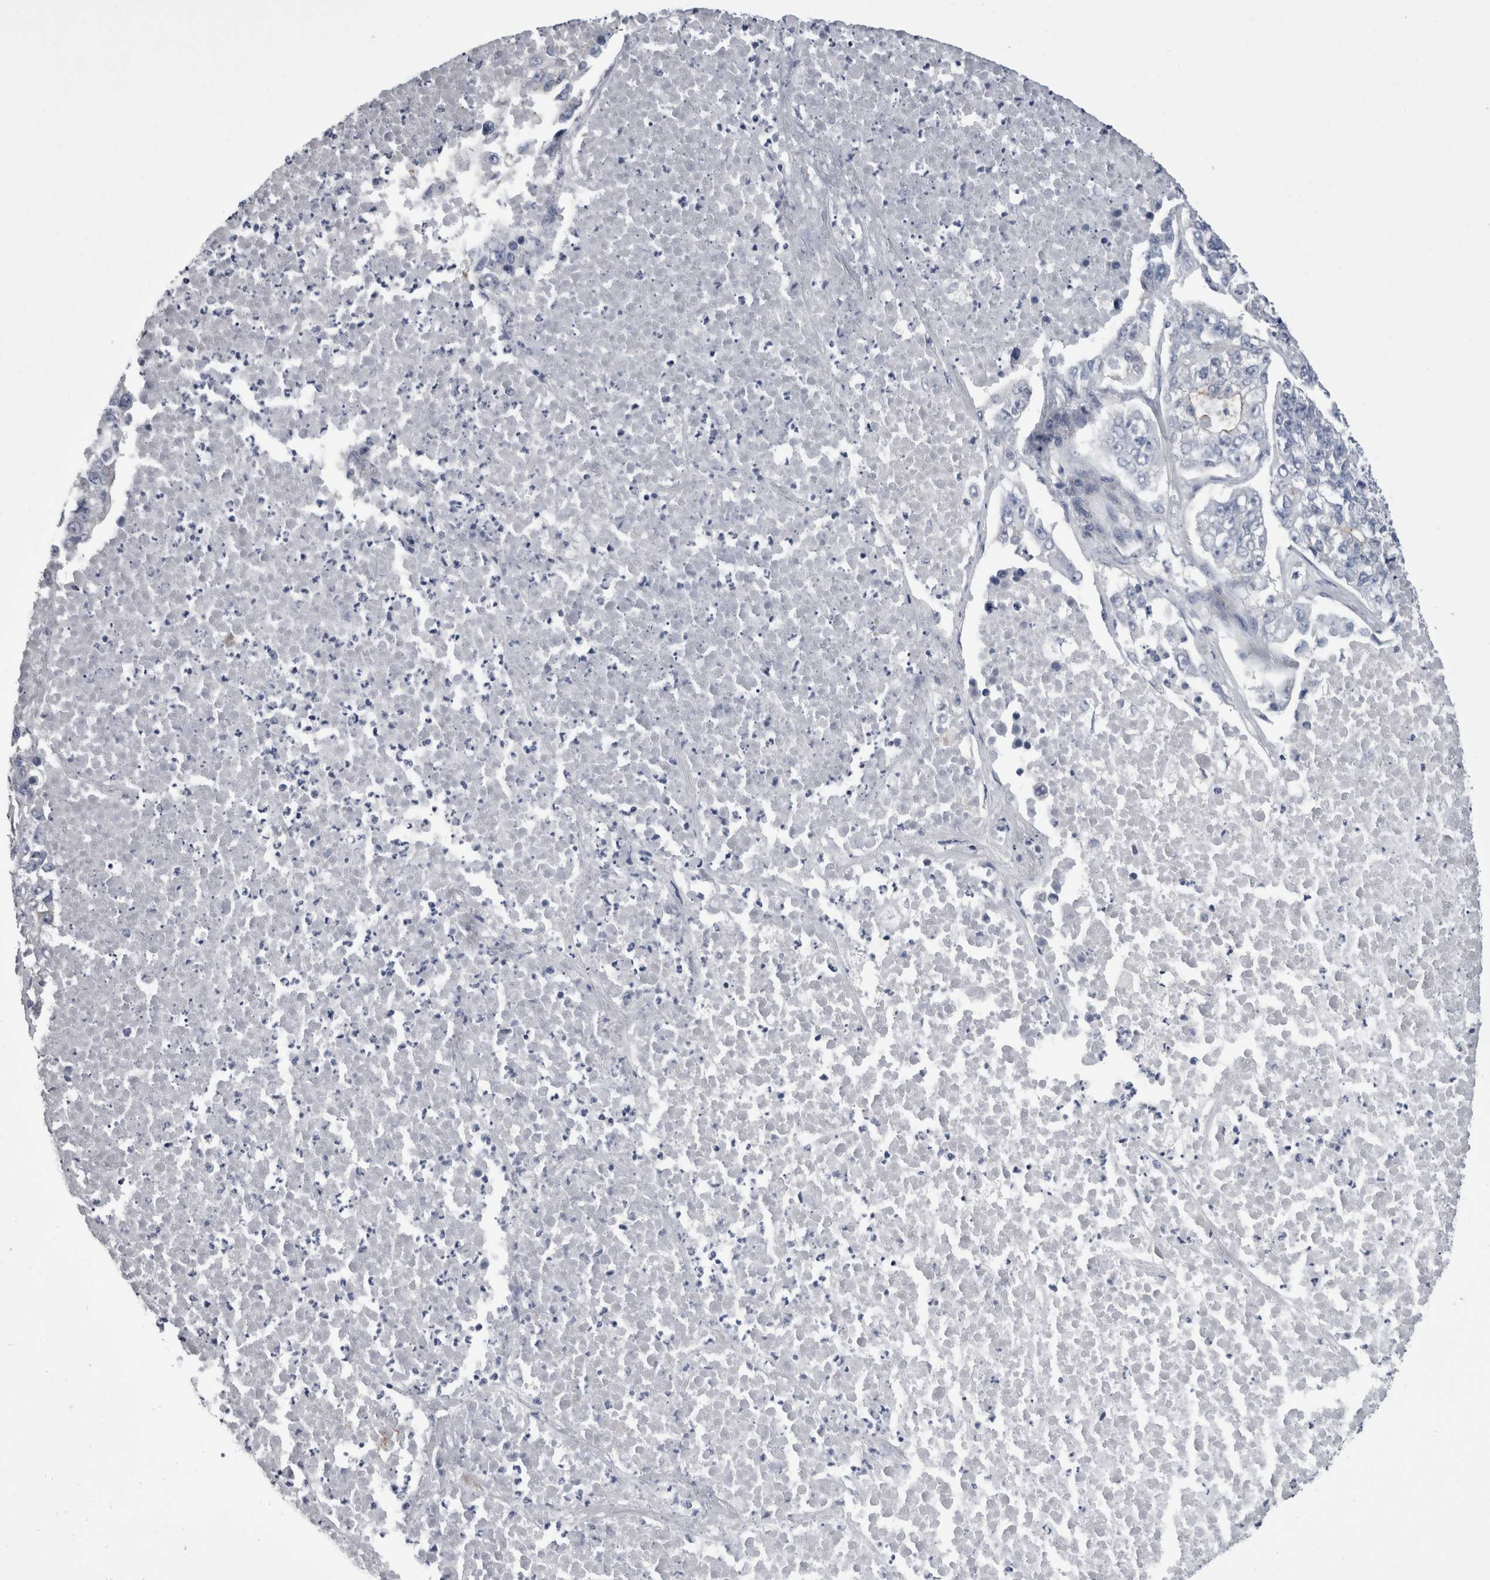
{"staining": {"intensity": "negative", "quantity": "none", "location": "none"}, "tissue": "lung cancer", "cell_type": "Tumor cells", "image_type": "cancer", "snomed": [{"axis": "morphology", "description": "Adenocarcinoma, NOS"}, {"axis": "topography", "description": "Lung"}], "caption": "High power microscopy histopathology image of an immunohistochemistry photomicrograph of lung adenocarcinoma, revealing no significant staining in tumor cells.", "gene": "DCTN6", "patient": {"sex": "male", "age": 49}}